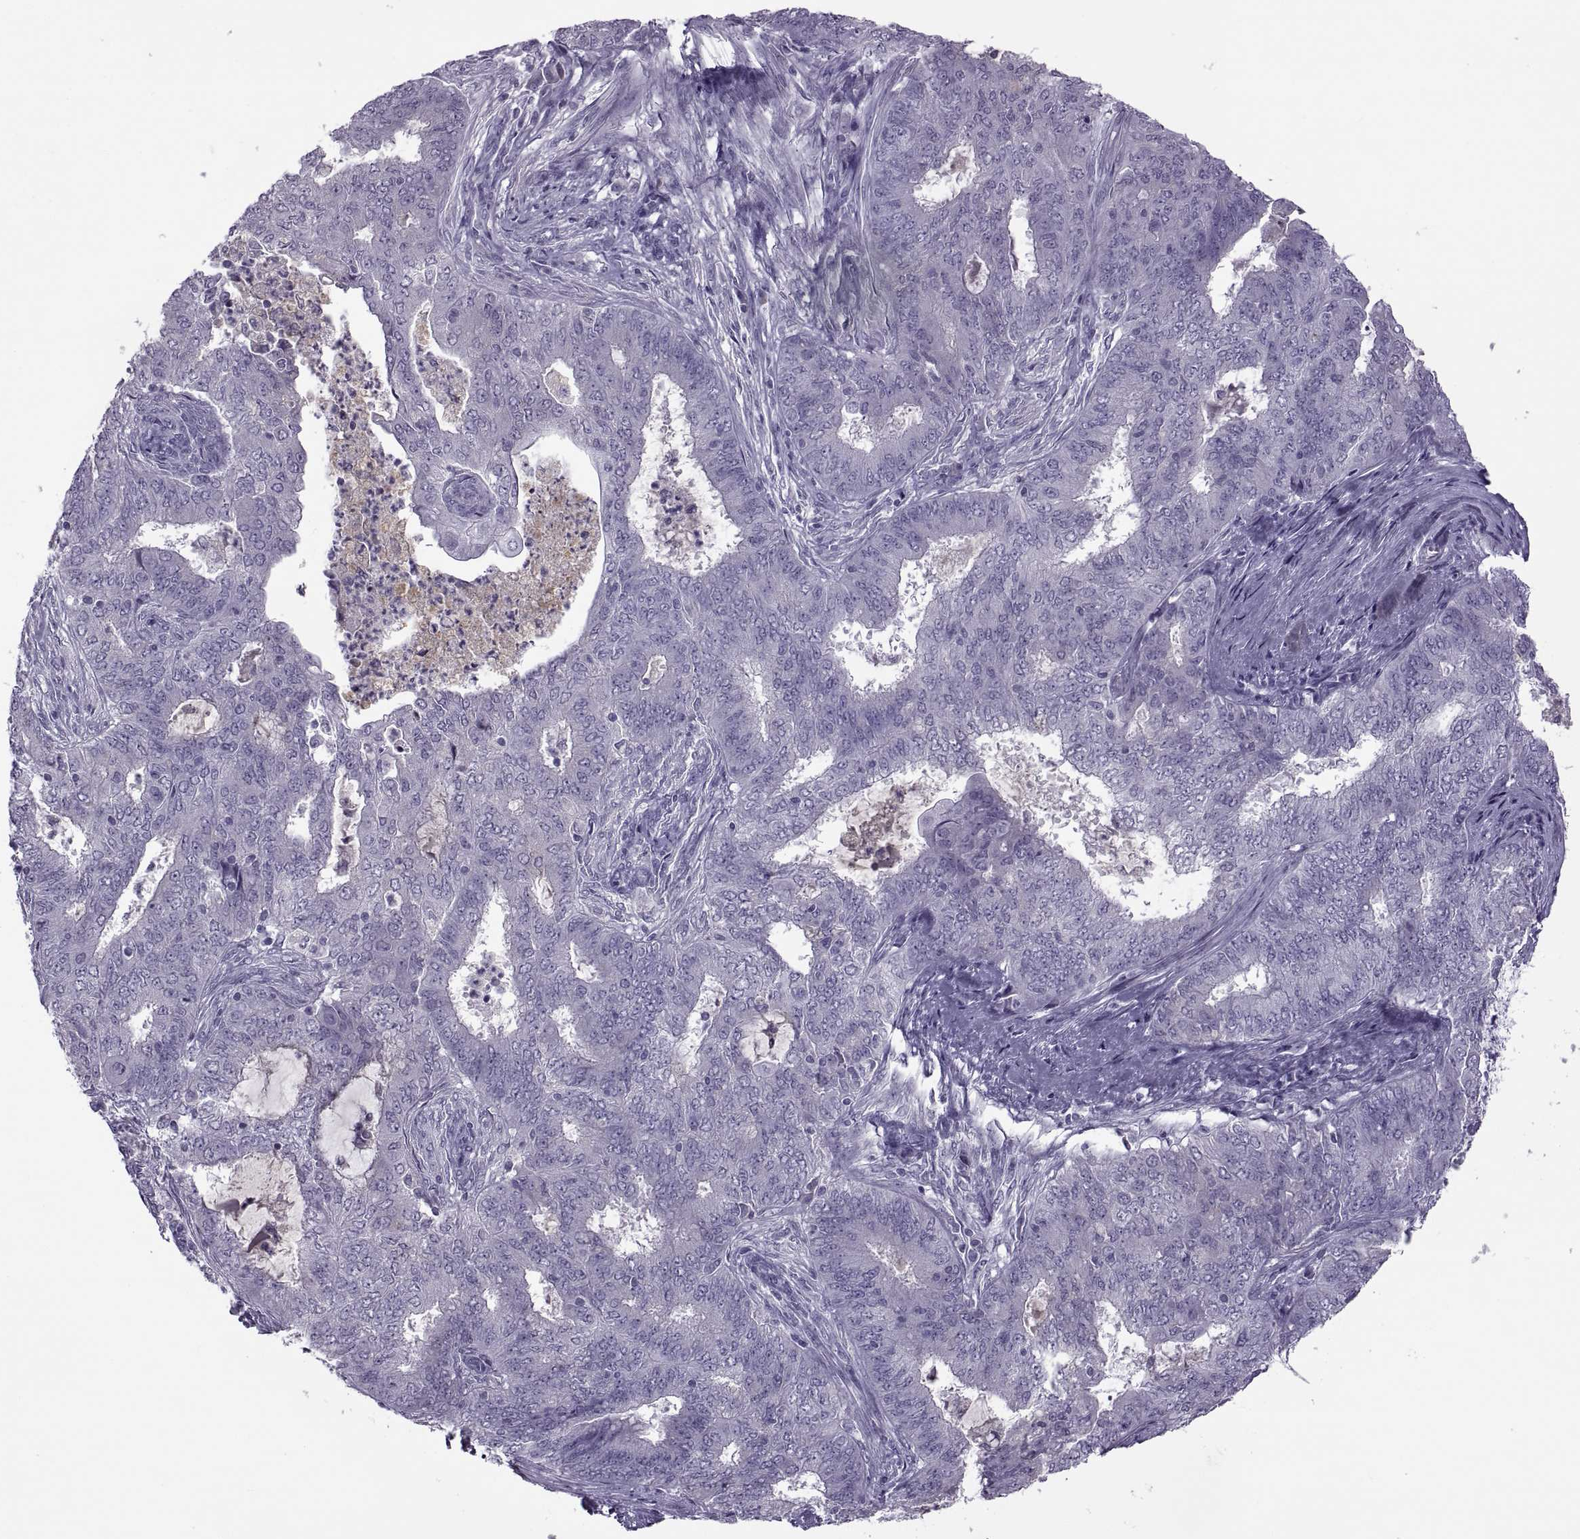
{"staining": {"intensity": "negative", "quantity": "none", "location": "none"}, "tissue": "endometrial cancer", "cell_type": "Tumor cells", "image_type": "cancer", "snomed": [{"axis": "morphology", "description": "Adenocarcinoma, NOS"}, {"axis": "topography", "description": "Endometrium"}], "caption": "High power microscopy photomicrograph of an immunohistochemistry (IHC) photomicrograph of endometrial cancer (adenocarcinoma), revealing no significant staining in tumor cells.", "gene": "RSPH6A", "patient": {"sex": "female", "age": 62}}